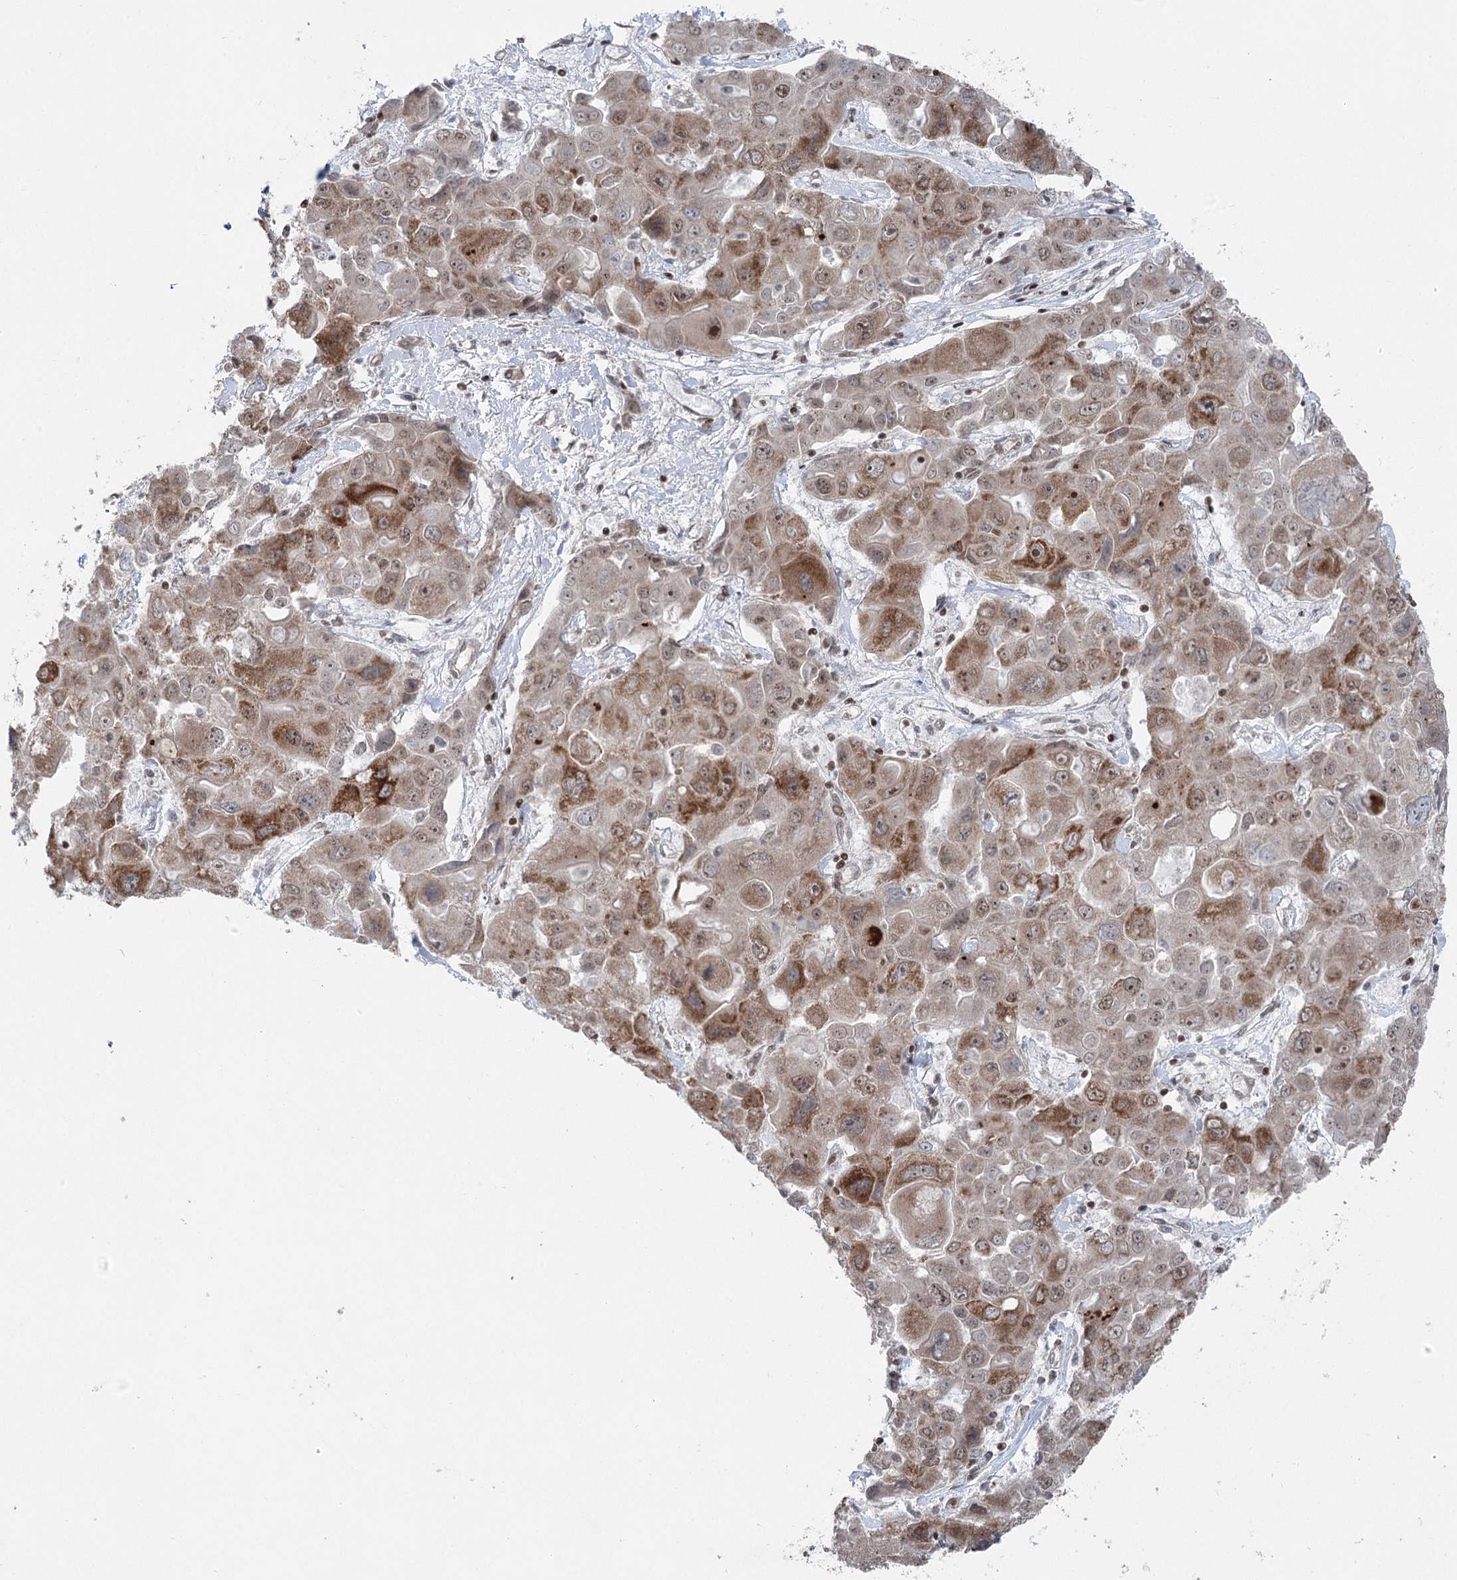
{"staining": {"intensity": "moderate", "quantity": ">75%", "location": "cytoplasmic/membranous,nuclear"}, "tissue": "liver cancer", "cell_type": "Tumor cells", "image_type": "cancer", "snomed": [{"axis": "morphology", "description": "Cholangiocarcinoma"}, {"axis": "topography", "description": "Liver"}], "caption": "This histopathology image exhibits immunohistochemistry staining of liver cancer (cholangiocarcinoma), with medium moderate cytoplasmic/membranous and nuclear staining in approximately >75% of tumor cells.", "gene": "CGGBP1", "patient": {"sex": "male", "age": 67}}